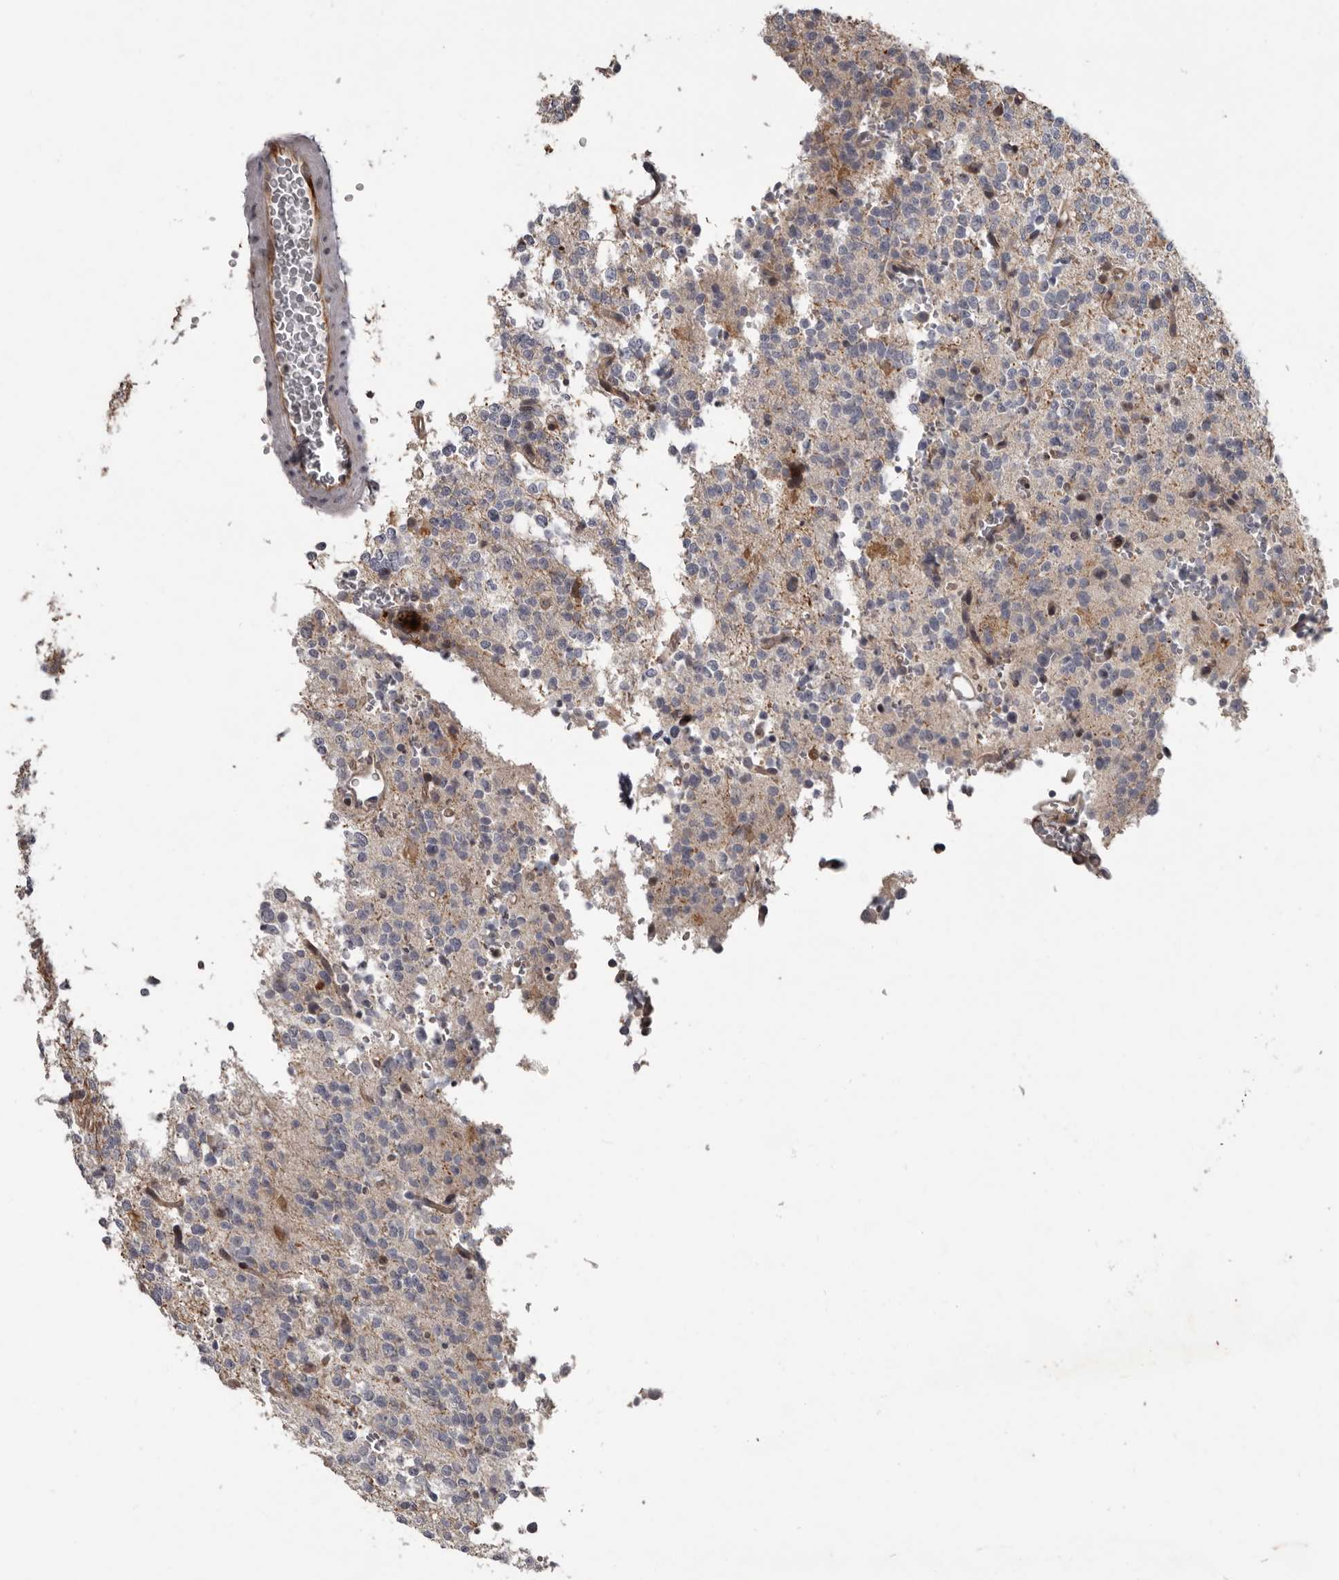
{"staining": {"intensity": "negative", "quantity": "none", "location": "none"}, "tissue": "glioma", "cell_type": "Tumor cells", "image_type": "cancer", "snomed": [{"axis": "morphology", "description": "Glioma, malignant, High grade"}, {"axis": "topography", "description": "Brain"}], "caption": "Malignant high-grade glioma was stained to show a protein in brown. There is no significant positivity in tumor cells.", "gene": "FGFR4", "patient": {"sex": "female", "age": 62}}